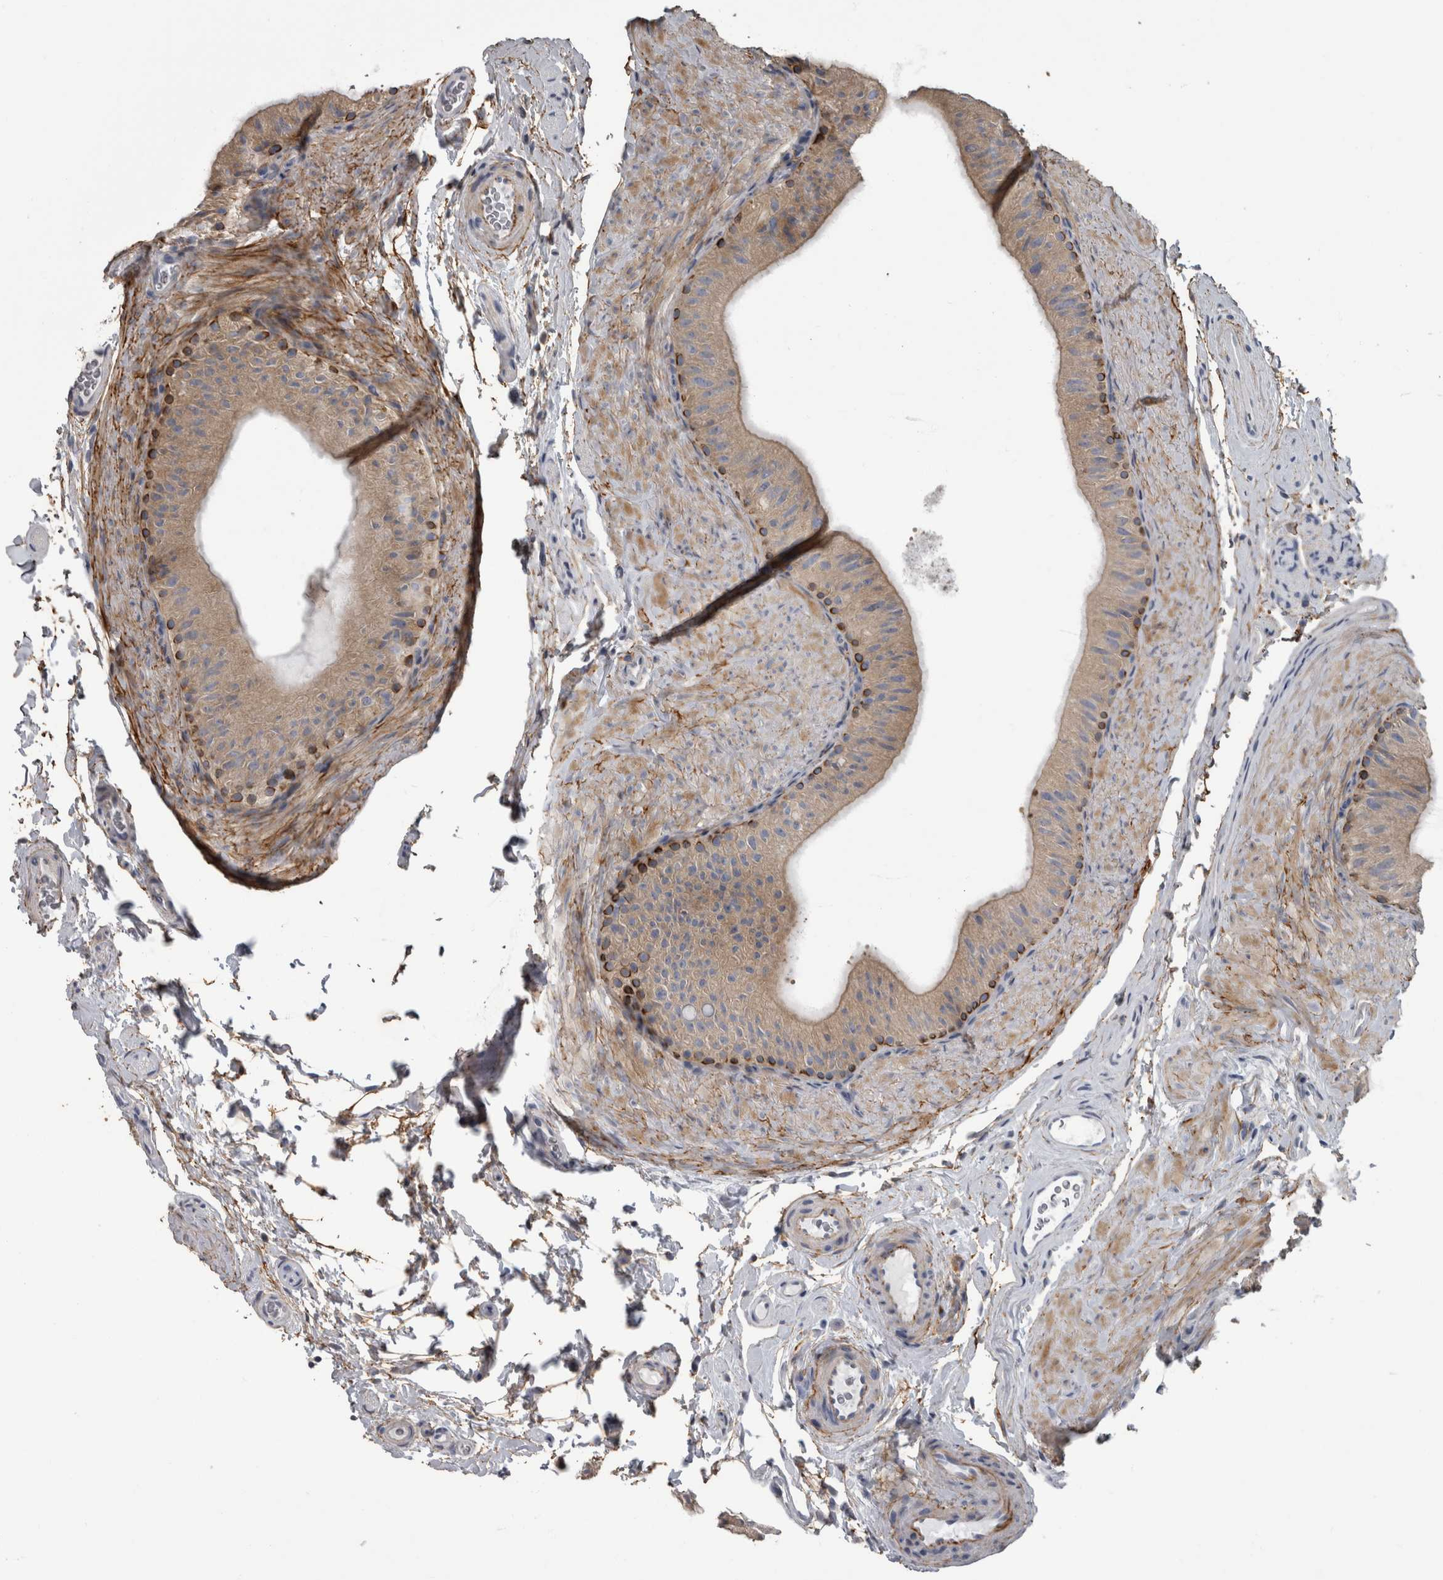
{"staining": {"intensity": "moderate", "quantity": "<25%", "location": "cytoplasmic/membranous"}, "tissue": "epididymis", "cell_type": "Glandular cells", "image_type": "normal", "snomed": [{"axis": "morphology", "description": "Normal tissue, NOS"}, {"axis": "topography", "description": "Epididymis"}], "caption": "Immunohistochemistry (IHC) staining of benign epididymis, which exhibits low levels of moderate cytoplasmic/membranous positivity in approximately <25% of glandular cells indicating moderate cytoplasmic/membranous protein staining. The staining was performed using DAB (brown) for protein detection and nuclei were counterstained in hematoxylin (blue).", "gene": "EFEMP2", "patient": {"sex": "male", "age": 49}}